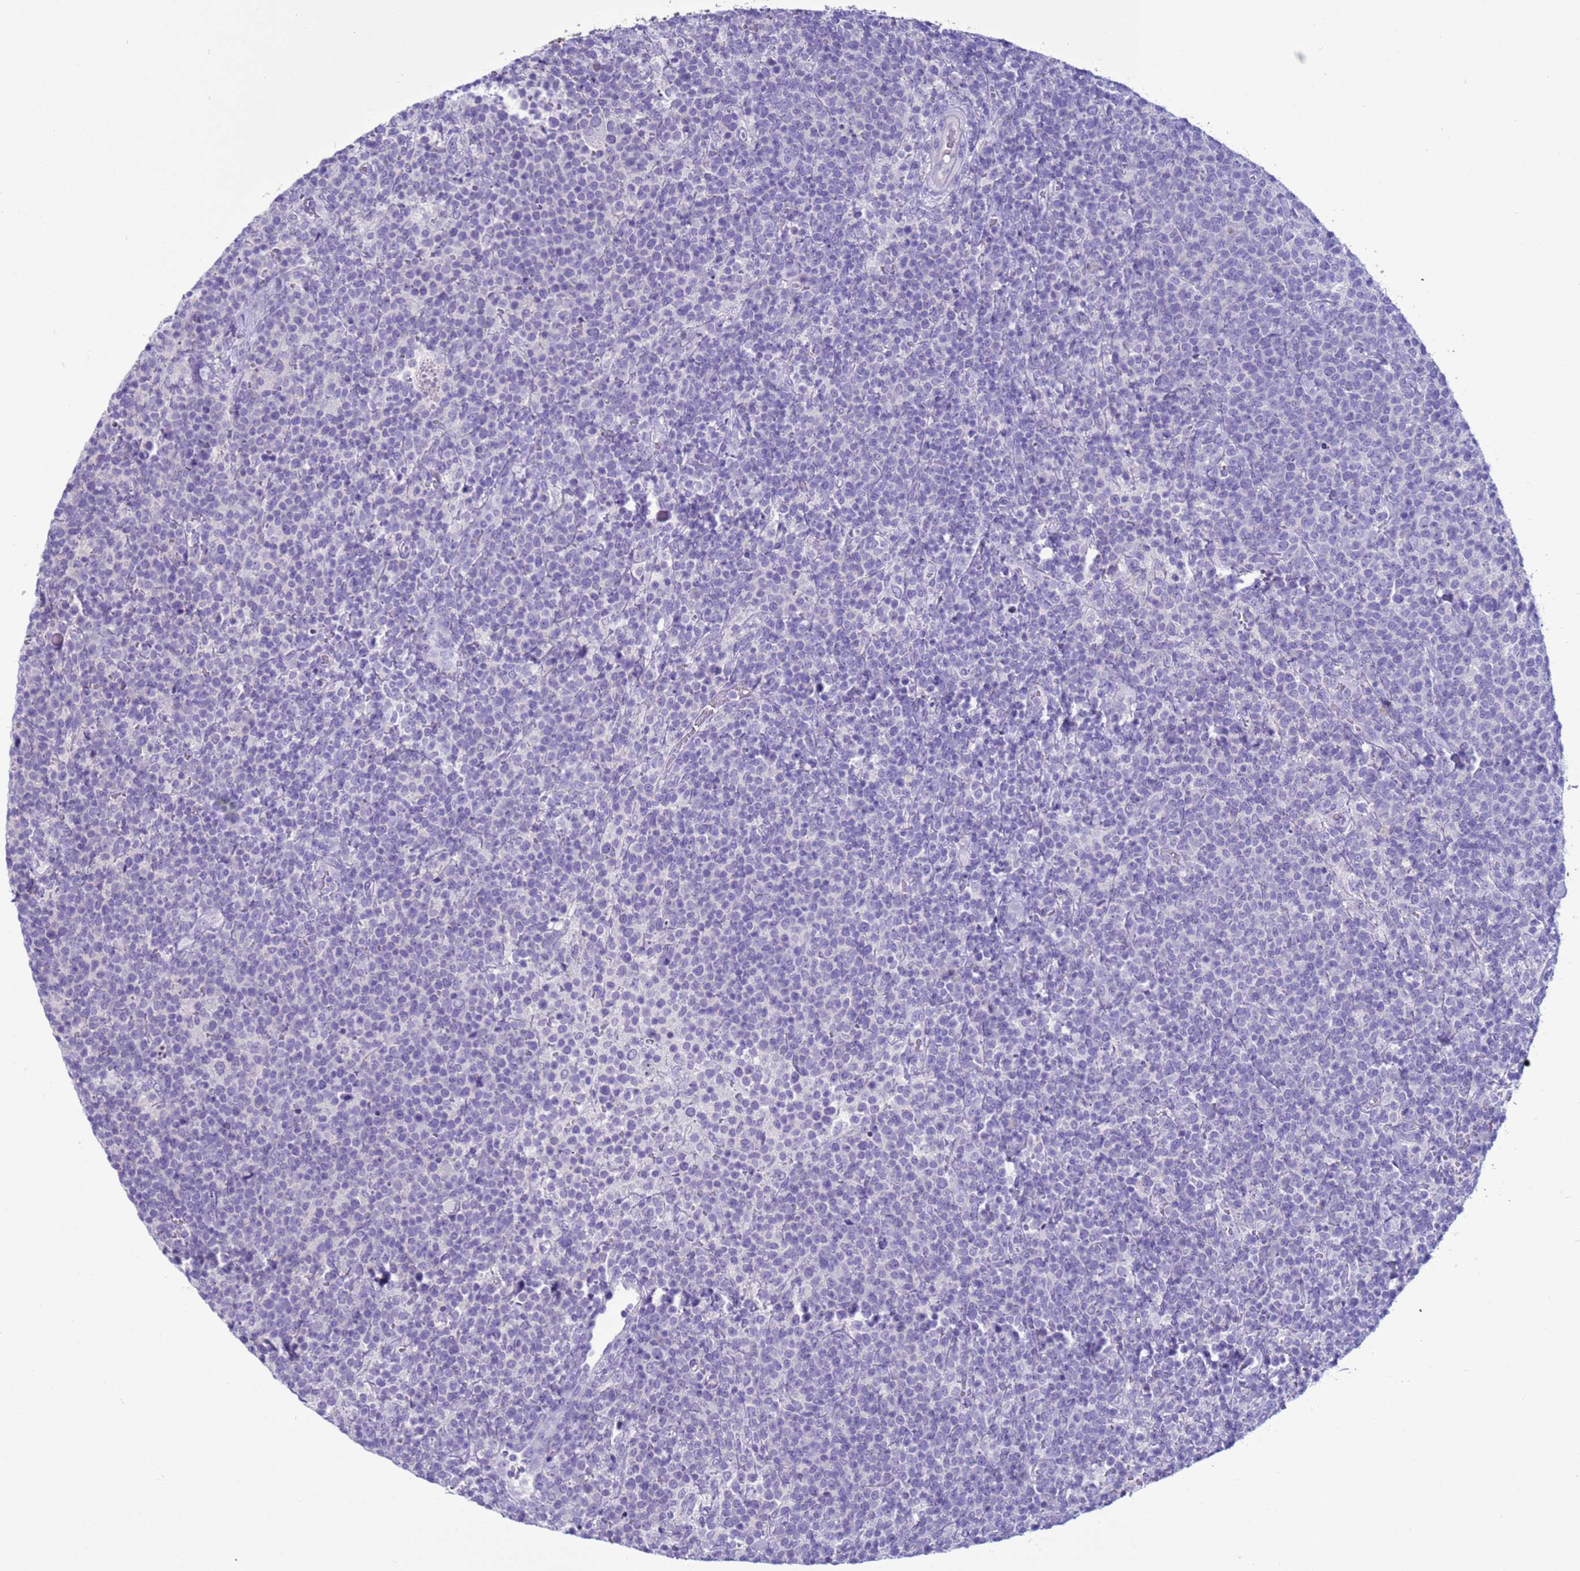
{"staining": {"intensity": "negative", "quantity": "none", "location": "none"}, "tissue": "lymphoma", "cell_type": "Tumor cells", "image_type": "cancer", "snomed": [{"axis": "morphology", "description": "Malignant lymphoma, non-Hodgkin's type, High grade"}, {"axis": "topography", "description": "Lymph node"}], "caption": "Tumor cells show no significant staining in lymphoma. Brightfield microscopy of immunohistochemistry (IHC) stained with DAB (brown) and hematoxylin (blue), captured at high magnification.", "gene": "CST4", "patient": {"sex": "male", "age": 61}}